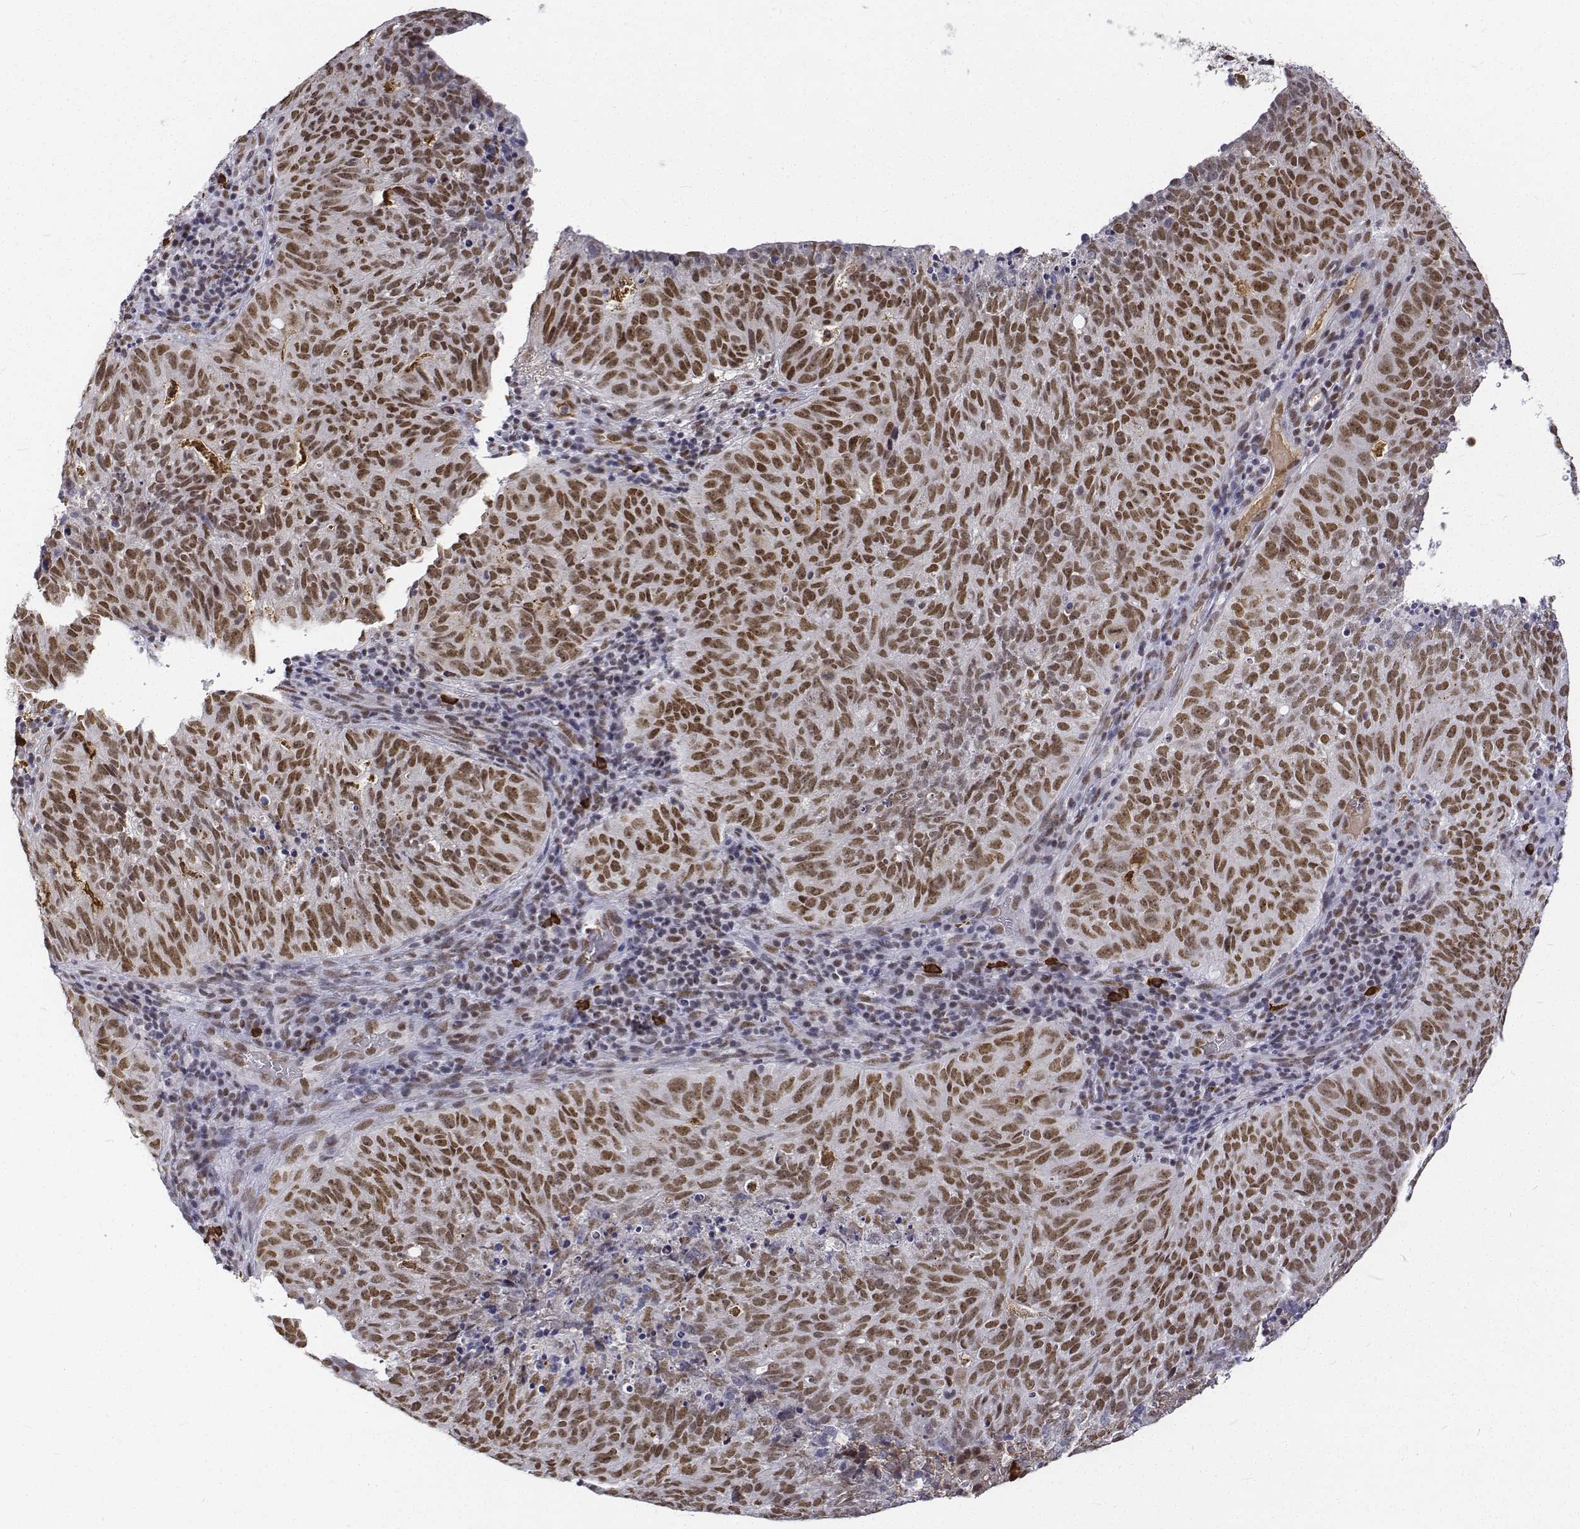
{"staining": {"intensity": "moderate", "quantity": ">75%", "location": "nuclear"}, "tissue": "cervical cancer", "cell_type": "Tumor cells", "image_type": "cancer", "snomed": [{"axis": "morphology", "description": "Adenocarcinoma, NOS"}, {"axis": "topography", "description": "Cervix"}], "caption": "A high-resolution photomicrograph shows IHC staining of cervical cancer, which reveals moderate nuclear expression in about >75% of tumor cells.", "gene": "ATRX", "patient": {"sex": "female", "age": 38}}